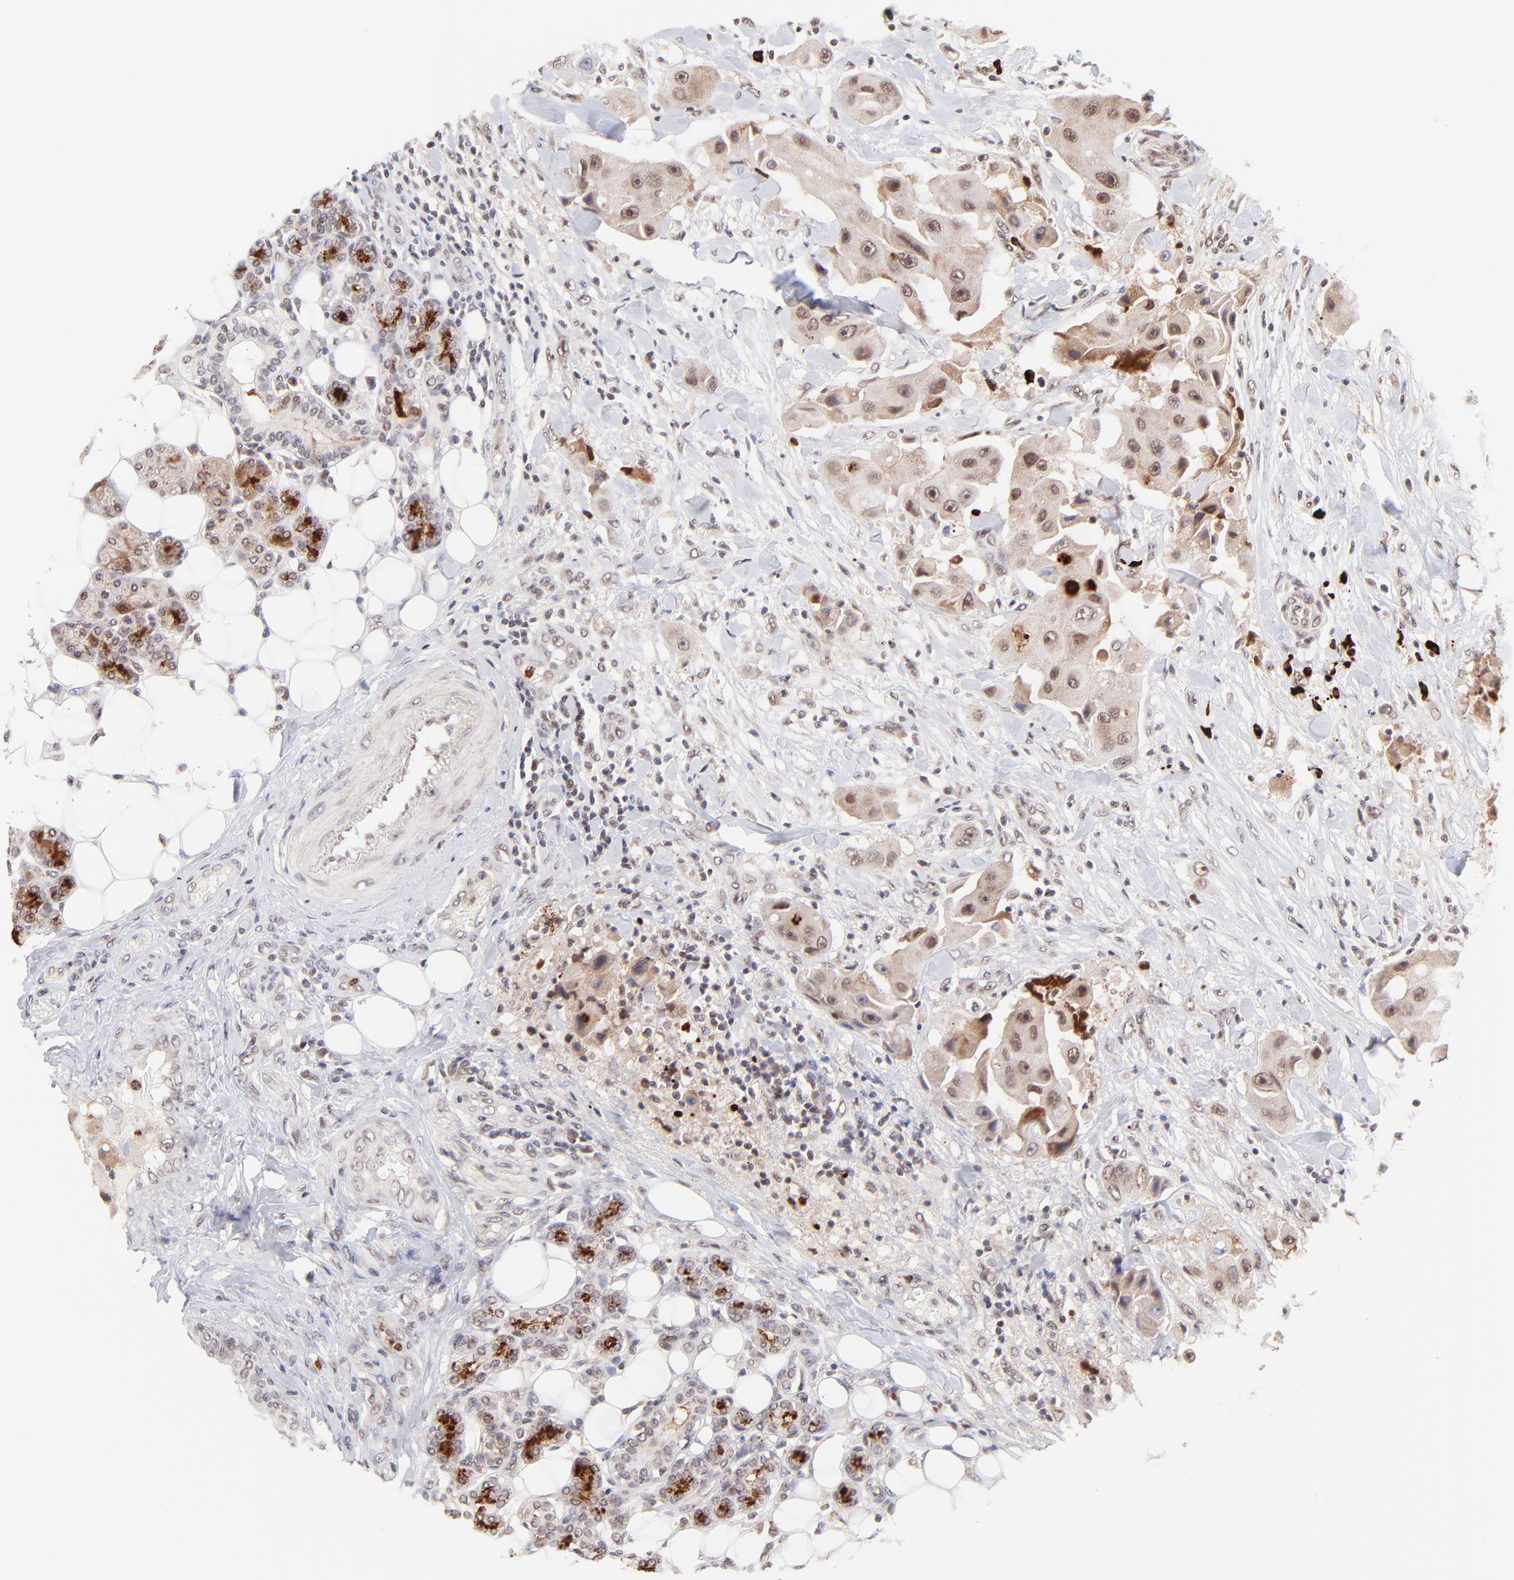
{"staining": {"intensity": "weak", "quantity": "25%-75%", "location": "nuclear"}, "tissue": "head and neck cancer", "cell_type": "Tumor cells", "image_type": "cancer", "snomed": [{"axis": "morphology", "description": "Normal tissue, NOS"}, {"axis": "morphology", "description": "Adenocarcinoma, NOS"}, {"axis": "topography", "description": "Salivary gland"}, {"axis": "topography", "description": "Head-Neck"}], "caption": "Brown immunohistochemical staining in human head and neck adenocarcinoma reveals weak nuclear expression in about 25%-75% of tumor cells.", "gene": "MED12", "patient": {"sex": "male", "age": 80}}